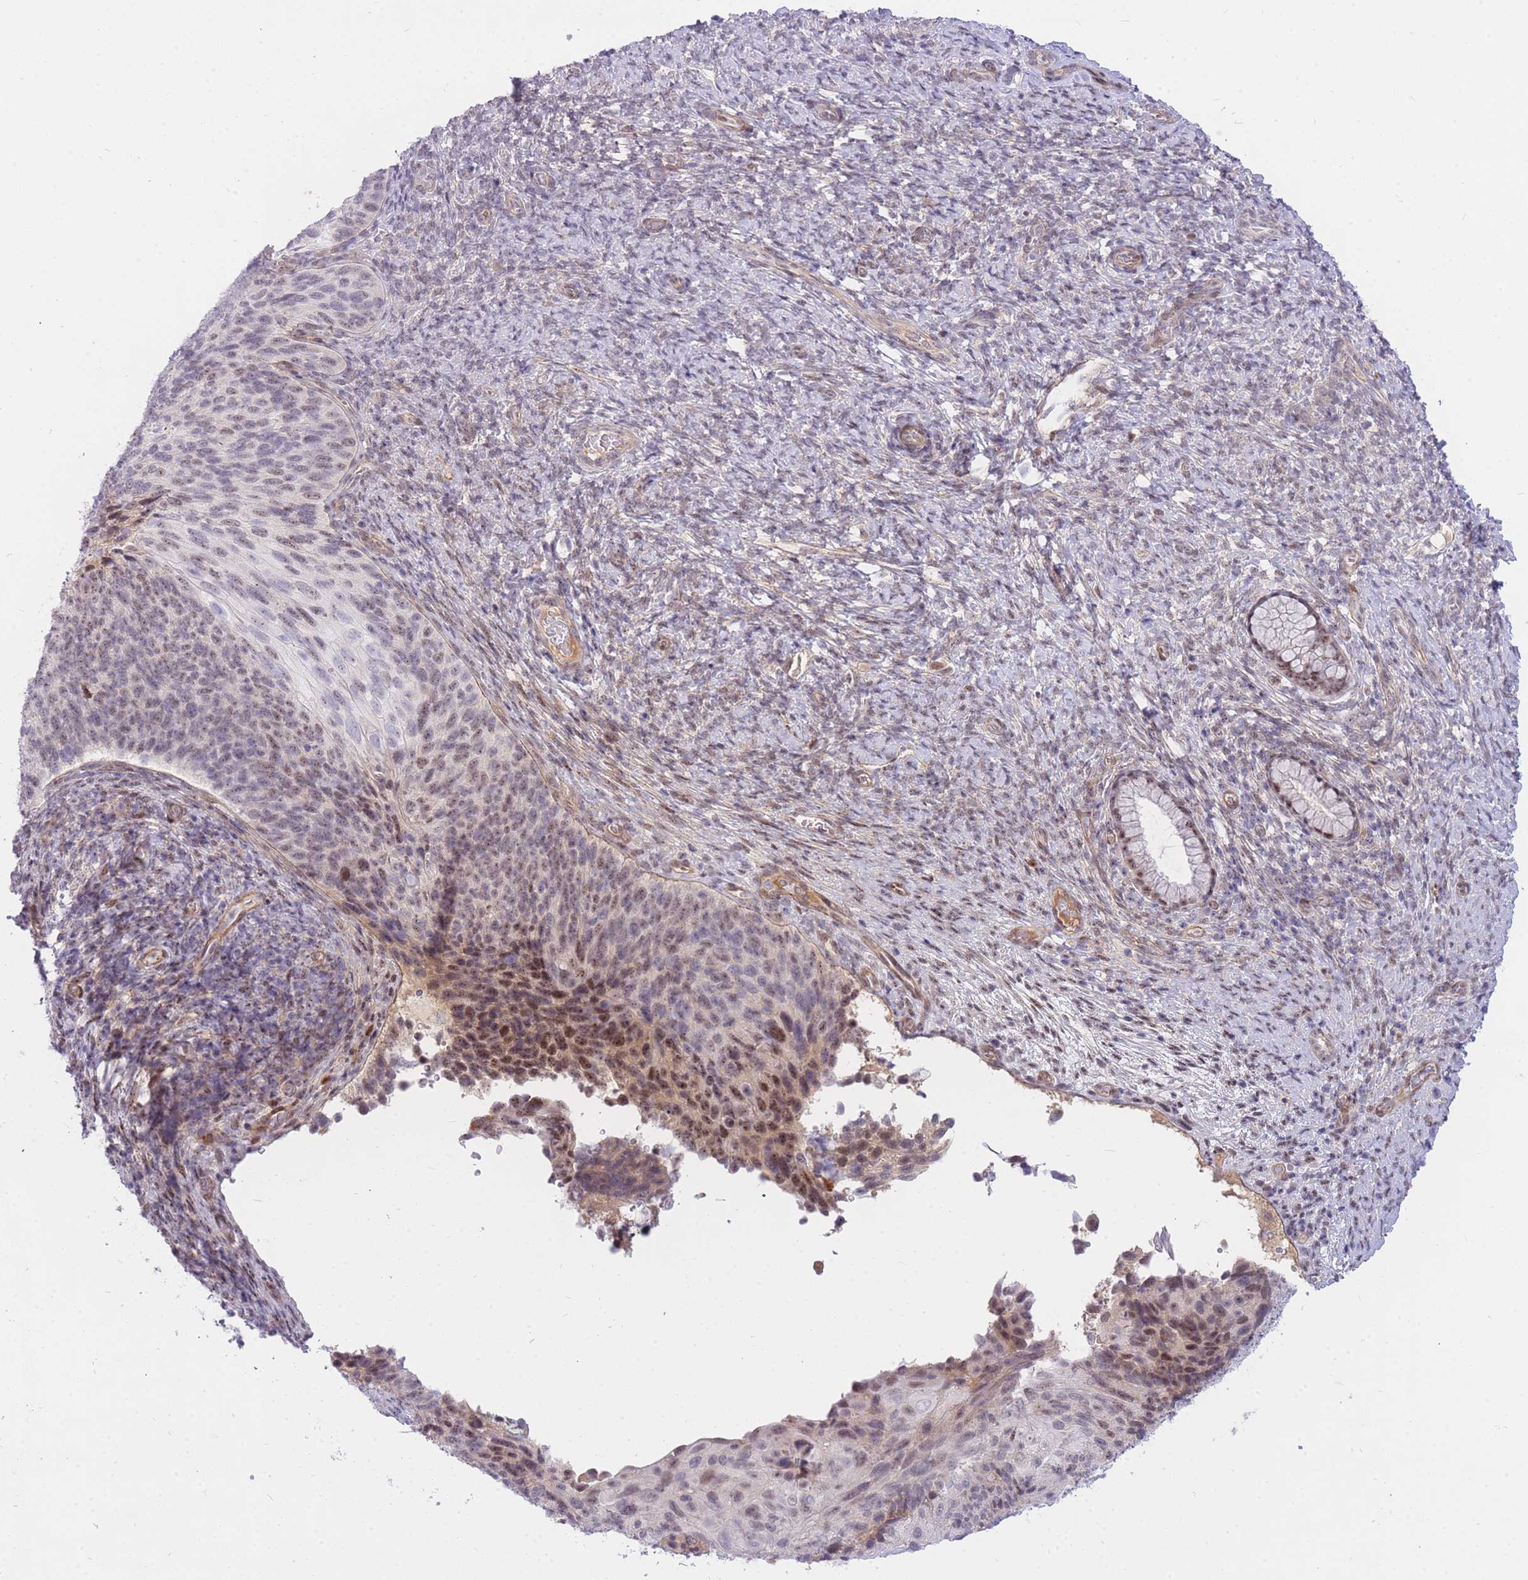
{"staining": {"intensity": "moderate", "quantity": "25%-75%", "location": "nuclear"}, "tissue": "cervical cancer", "cell_type": "Tumor cells", "image_type": "cancer", "snomed": [{"axis": "morphology", "description": "Squamous cell carcinoma, NOS"}, {"axis": "topography", "description": "Cervix"}], "caption": "This image displays immunohistochemistry staining of cervical cancer (squamous cell carcinoma), with medium moderate nuclear positivity in about 25%-75% of tumor cells.", "gene": "TLE2", "patient": {"sex": "female", "age": 80}}